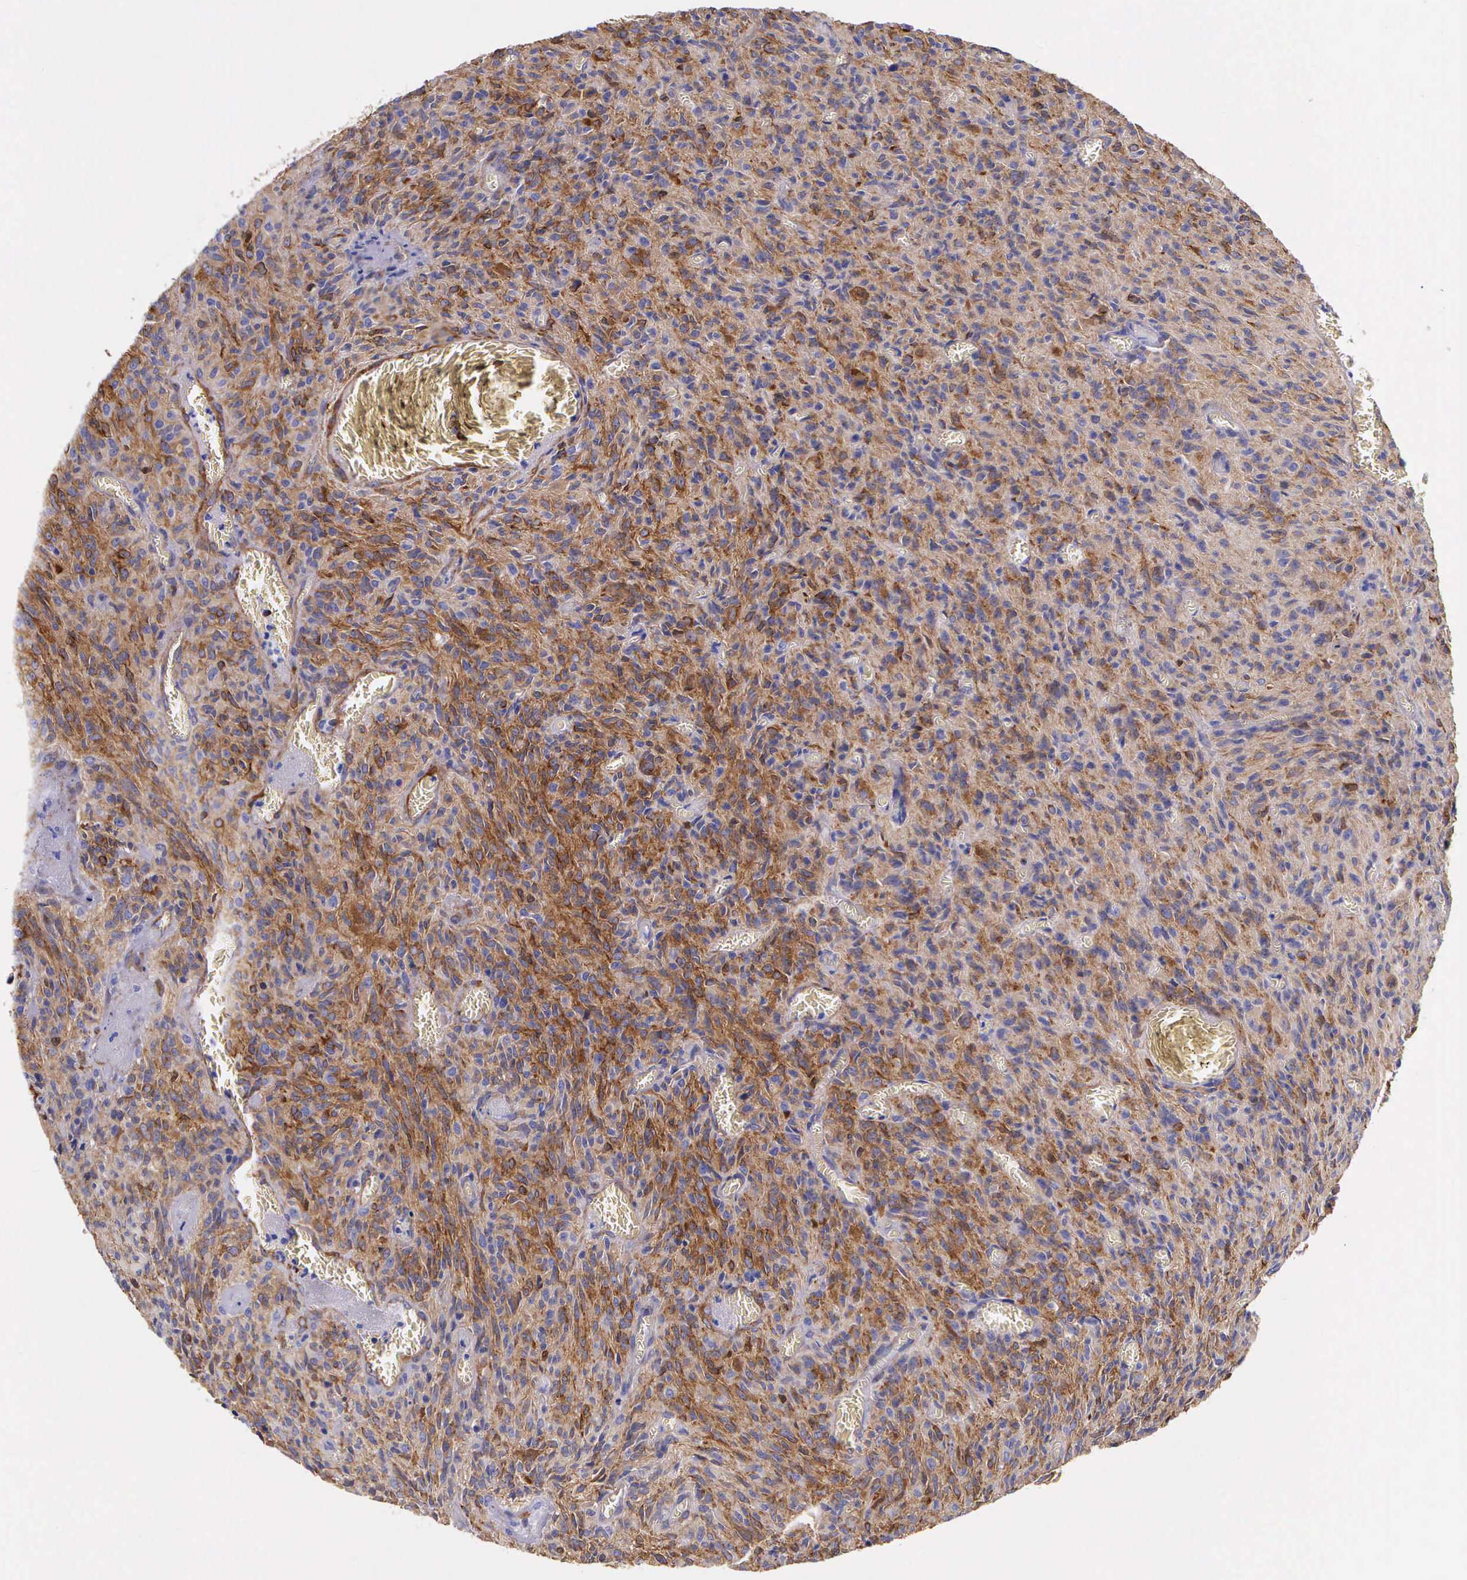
{"staining": {"intensity": "strong", "quantity": ">75%", "location": "cytoplasmic/membranous"}, "tissue": "glioma", "cell_type": "Tumor cells", "image_type": "cancer", "snomed": [{"axis": "morphology", "description": "Glioma, malignant, High grade"}, {"axis": "topography", "description": "Brain"}], "caption": "This is a histology image of IHC staining of glioma, which shows strong positivity in the cytoplasmic/membranous of tumor cells.", "gene": "BCAR1", "patient": {"sex": "male", "age": 56}}